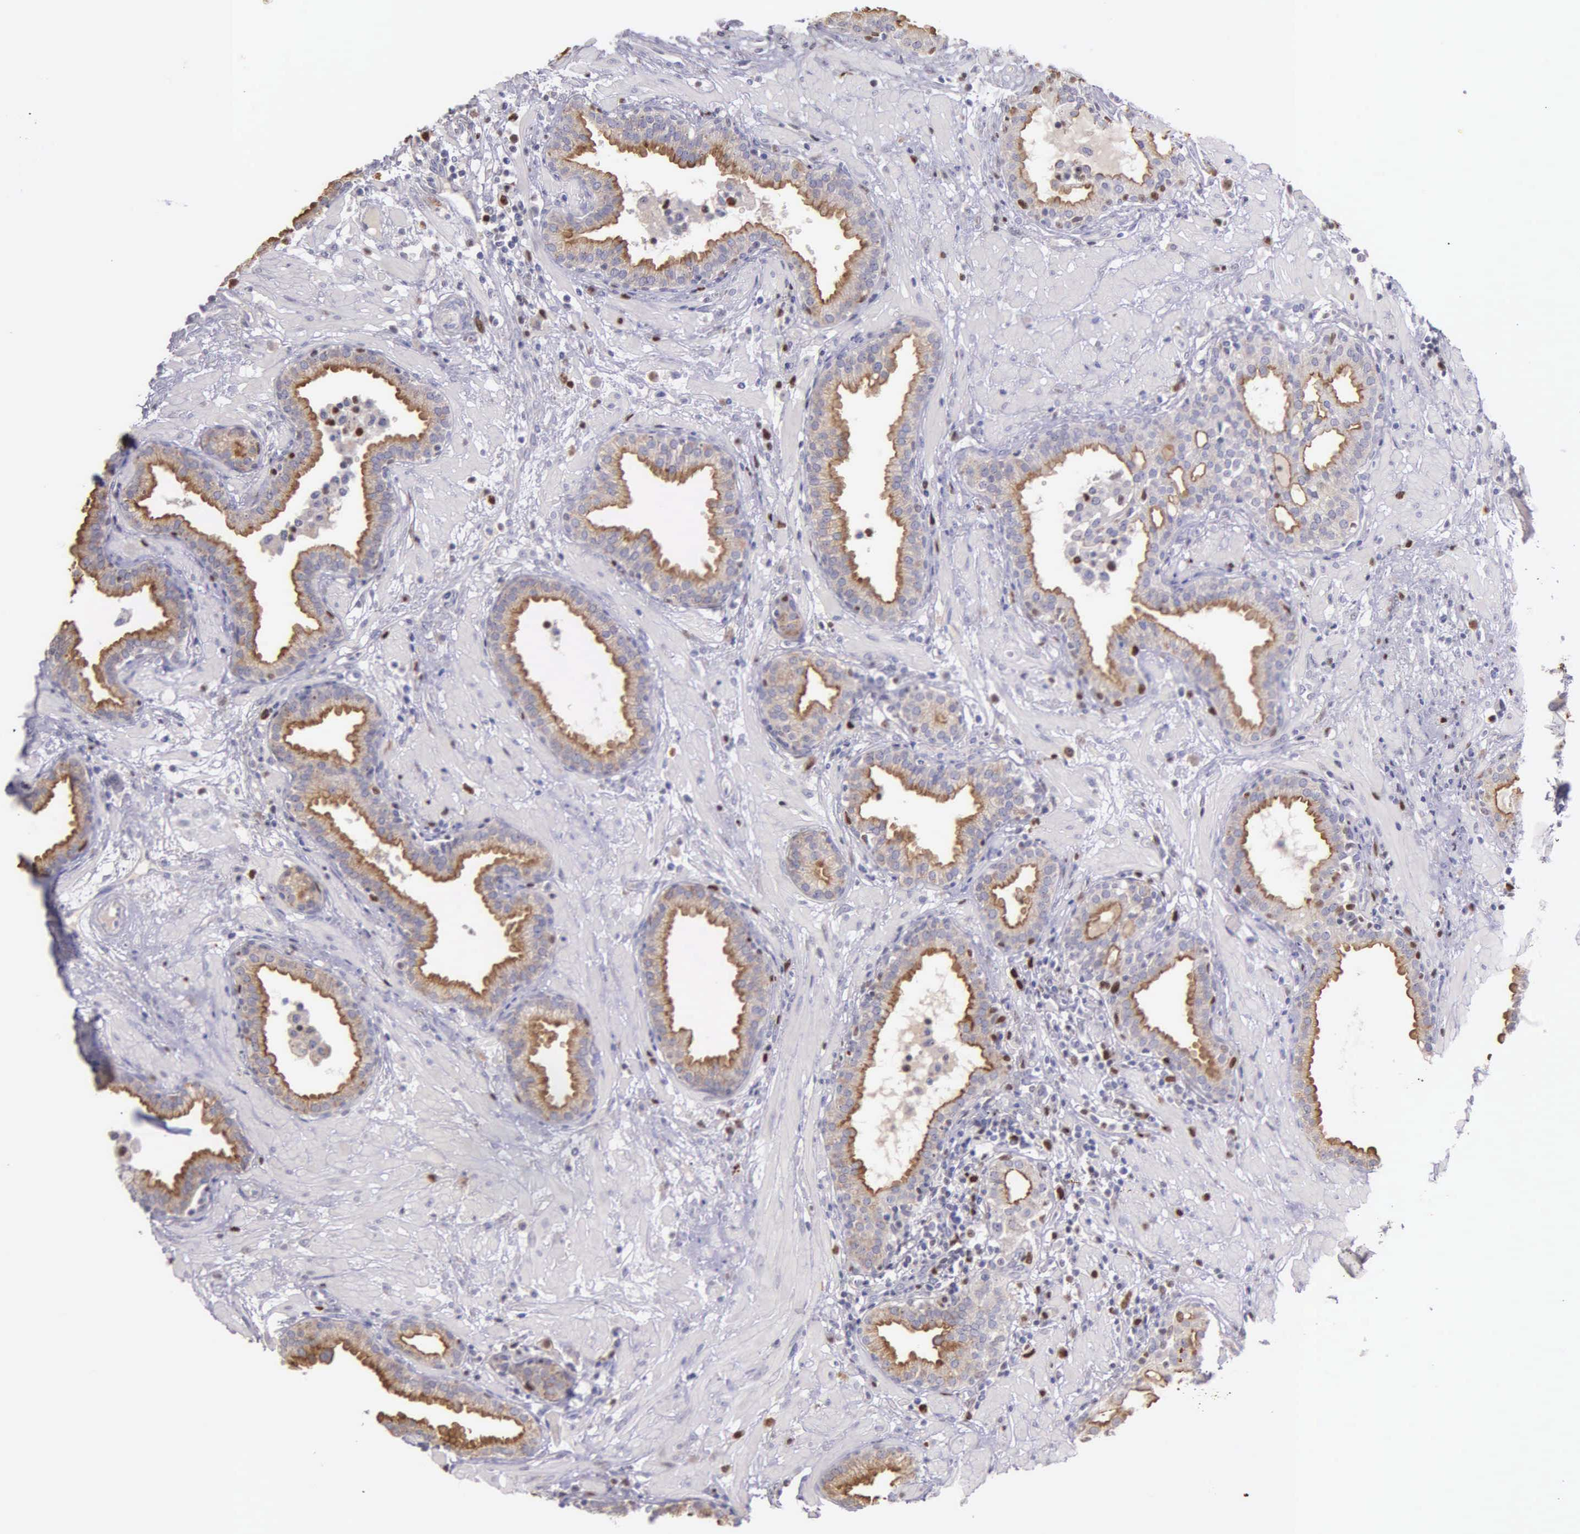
{"staining": {"intensity": "moderate", "quantity": ">75%", "location": "cytoplasmic/membranous"}, "tissue": "prostate", "cell_type": "Glandular cells", "image_type": "normal", "snomed": [{"axis": "morphology", "description": "Normal tissue, NOS"}, {"axis": "topography", "description": "Prostate"}], "caption": "Prostate stained with DAB immunohistochemistry reveals medium levels of moderate cytoplasmic/membranous expression in approximately >75% of glandular cells.", "gene": "MCM5", "patient": {"sex": "male", "age": 64}}